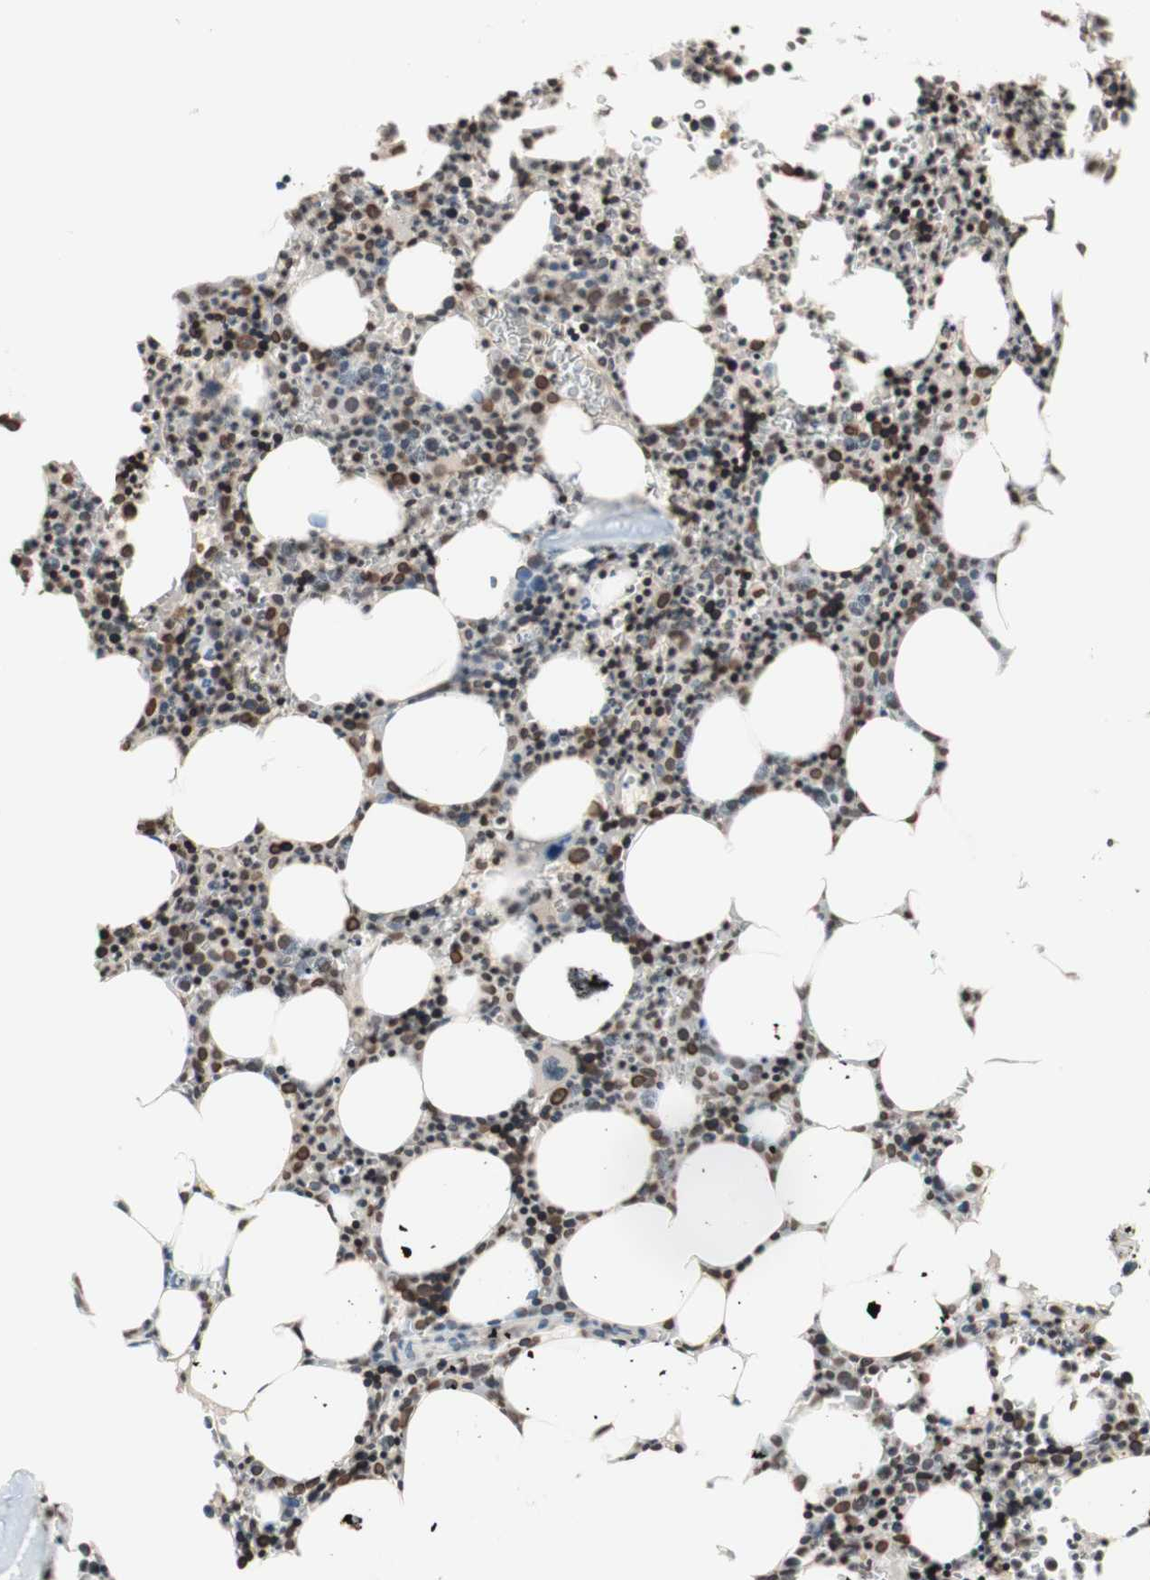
{"staining": {"intensity": "moderate", "quantity": "25%-75%", "location": "nuclear"}, "tissue": "bone marrow", "cell_type": "Hematopoietic cells", "image_type": "normal", "snomed": [{"axis": "morphology", "description": "Normal tissue, NOS"}, {"axis": "morphology", "description": "Inflammation, NOS"}, {"axis": "topography", "description": "Bone marrow"}], "caption": "Immunohistochemistry (IHC) of benign bone marrow displays medium levels of moderate nuclear staining in about 25%-75% of hematopoietic cells. (DAB = brown stain, brightfield microscopy at high magnification).", "gene": "TMPO", "patient": {"sex": "female", "age": 61}}